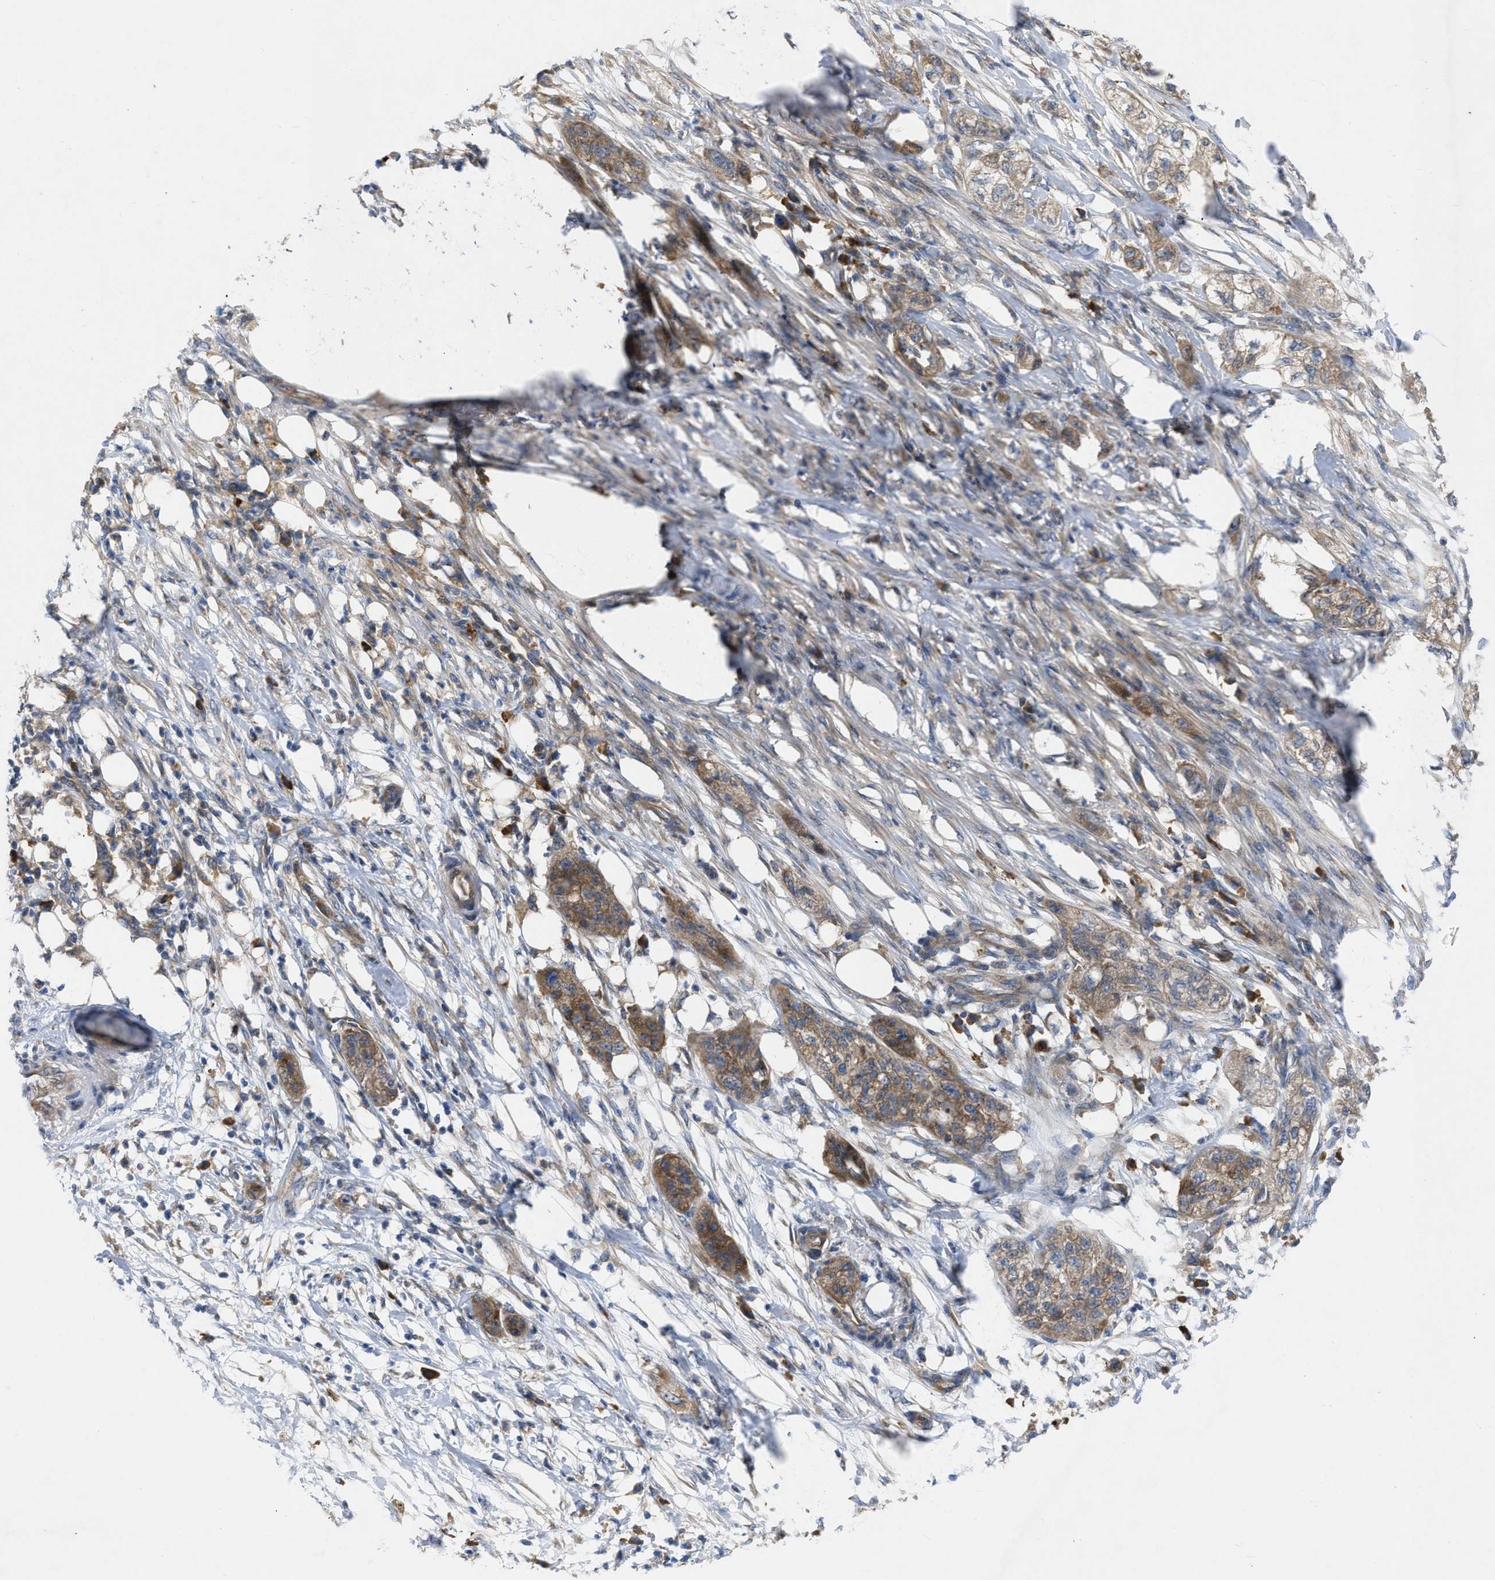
{"staining": {"intensity": "moderate", "quantity": ">75%", "location": "cytoplasmic/membranous"}, "tissue": "pancreatic cancer", "cell_type": "Tumor cells", "image_type": "cancer", "snomed": [{"axis": "morphology", "description": "Adenocarcinoma, NOS"}, {"axis": "topography", "description": "Pancreas"}], "caption": "High-magnification brightfield microscopy of pancreatic cancer (adenocarcinoma) stained with DAB (brown) and counterstained with hematoxylin (blue). tumor cells exhibit moderate cytoplasmic/membranous staining is appreciated in approximately>75% of cells.", "gene": "TMEM131", "patient": {"sex": "female", "age": 78}}